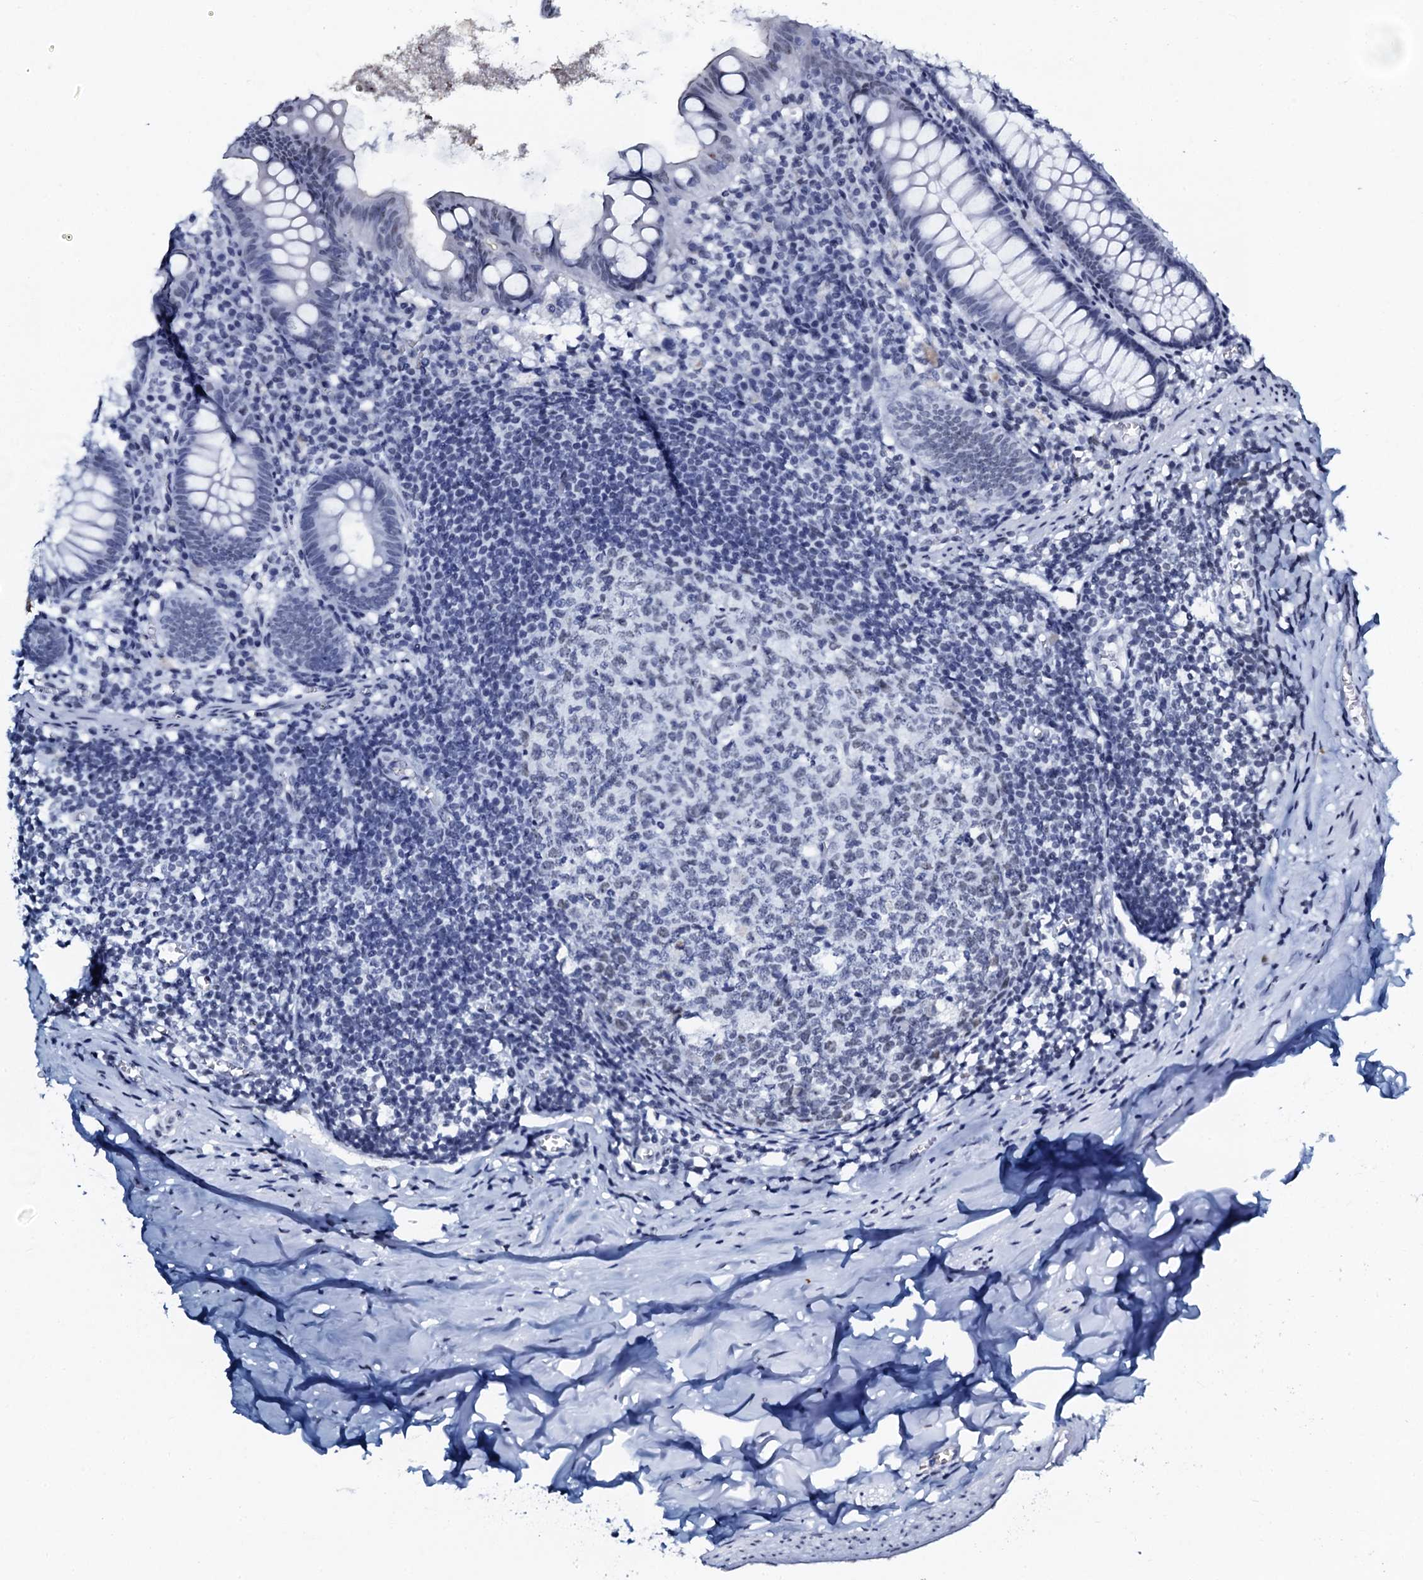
{"staining": {"intensity": "moderate", "quantity": "<25%", "location": "nuclear"}, "tissue": "appendix", "cell_type": "Glandular cells", "image_type": "normal", "snomed": [{"axis": "morphology", "description": "Normal tissue, NOS"}, {"axis": "topography", "description": "Appendix"}], "caption": "Immunohistochemistry micrograph of unremarkable appendix: appendix stained using IHC displays low levels of moderate protein expression localized specifically in the nuclear of glandular cells, appearing as a nuclear brown color.", "gene": "SLTM", "patient": {"sex": "female", "age": 51}}